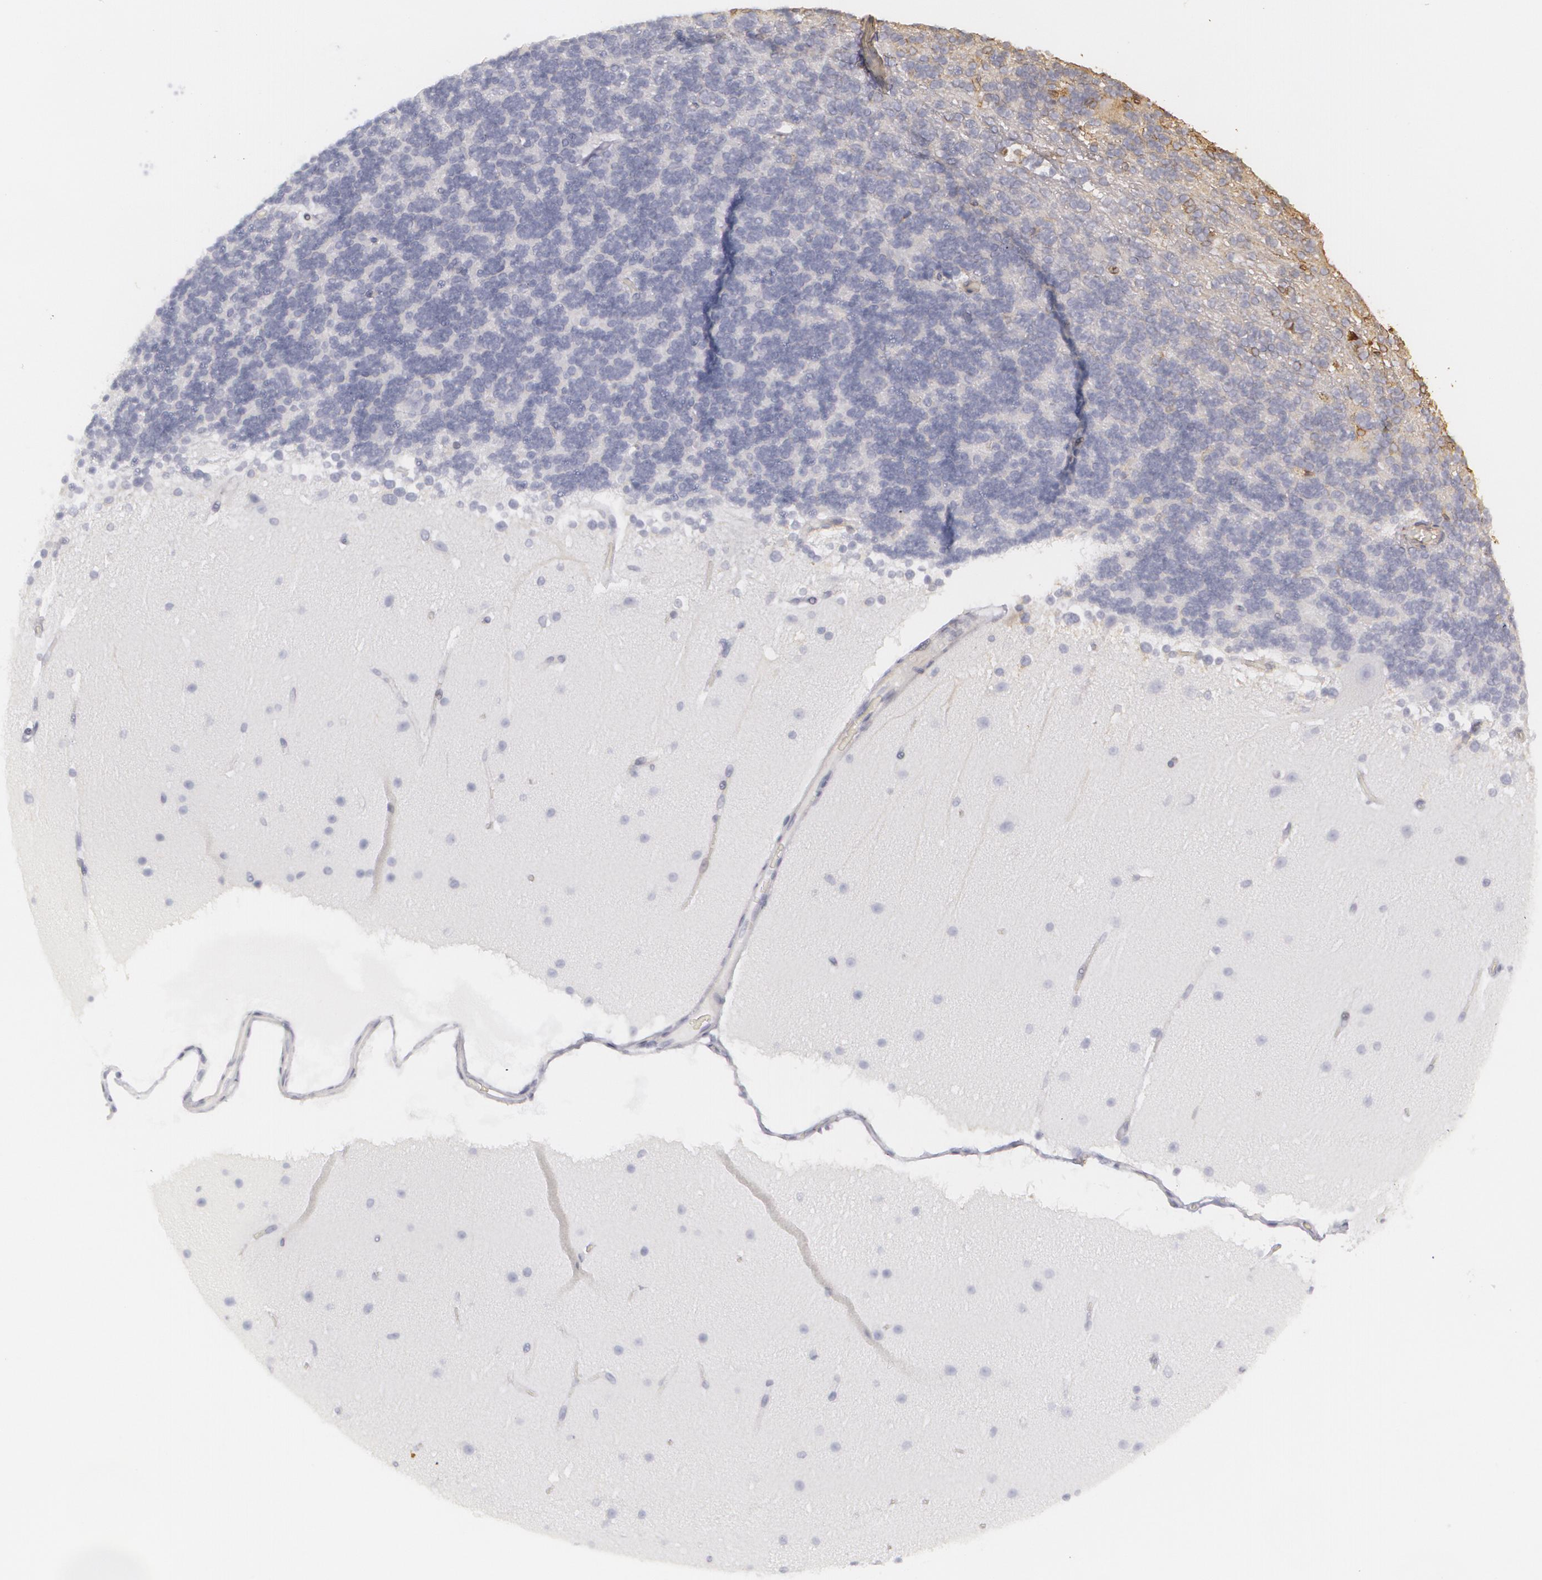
{"staining": {"intensity": "negative", "quantity": "none", "location": "none"}, "tissue": "cerebellum", "cell_type": "Cells in granular layer", "image_type": "normal", "snomed": [{"axis": "morphology", "description": "Normal tissue, NOS"}, {"axis": "topography", "description": "Cerebellum"}], "caption": "A photomicrograph of cerebellum stained for a protein shows no brown staining in cells in granular layer.", "gene": "CYB5R3", "patient": {"sex": "female", "age": 19}}